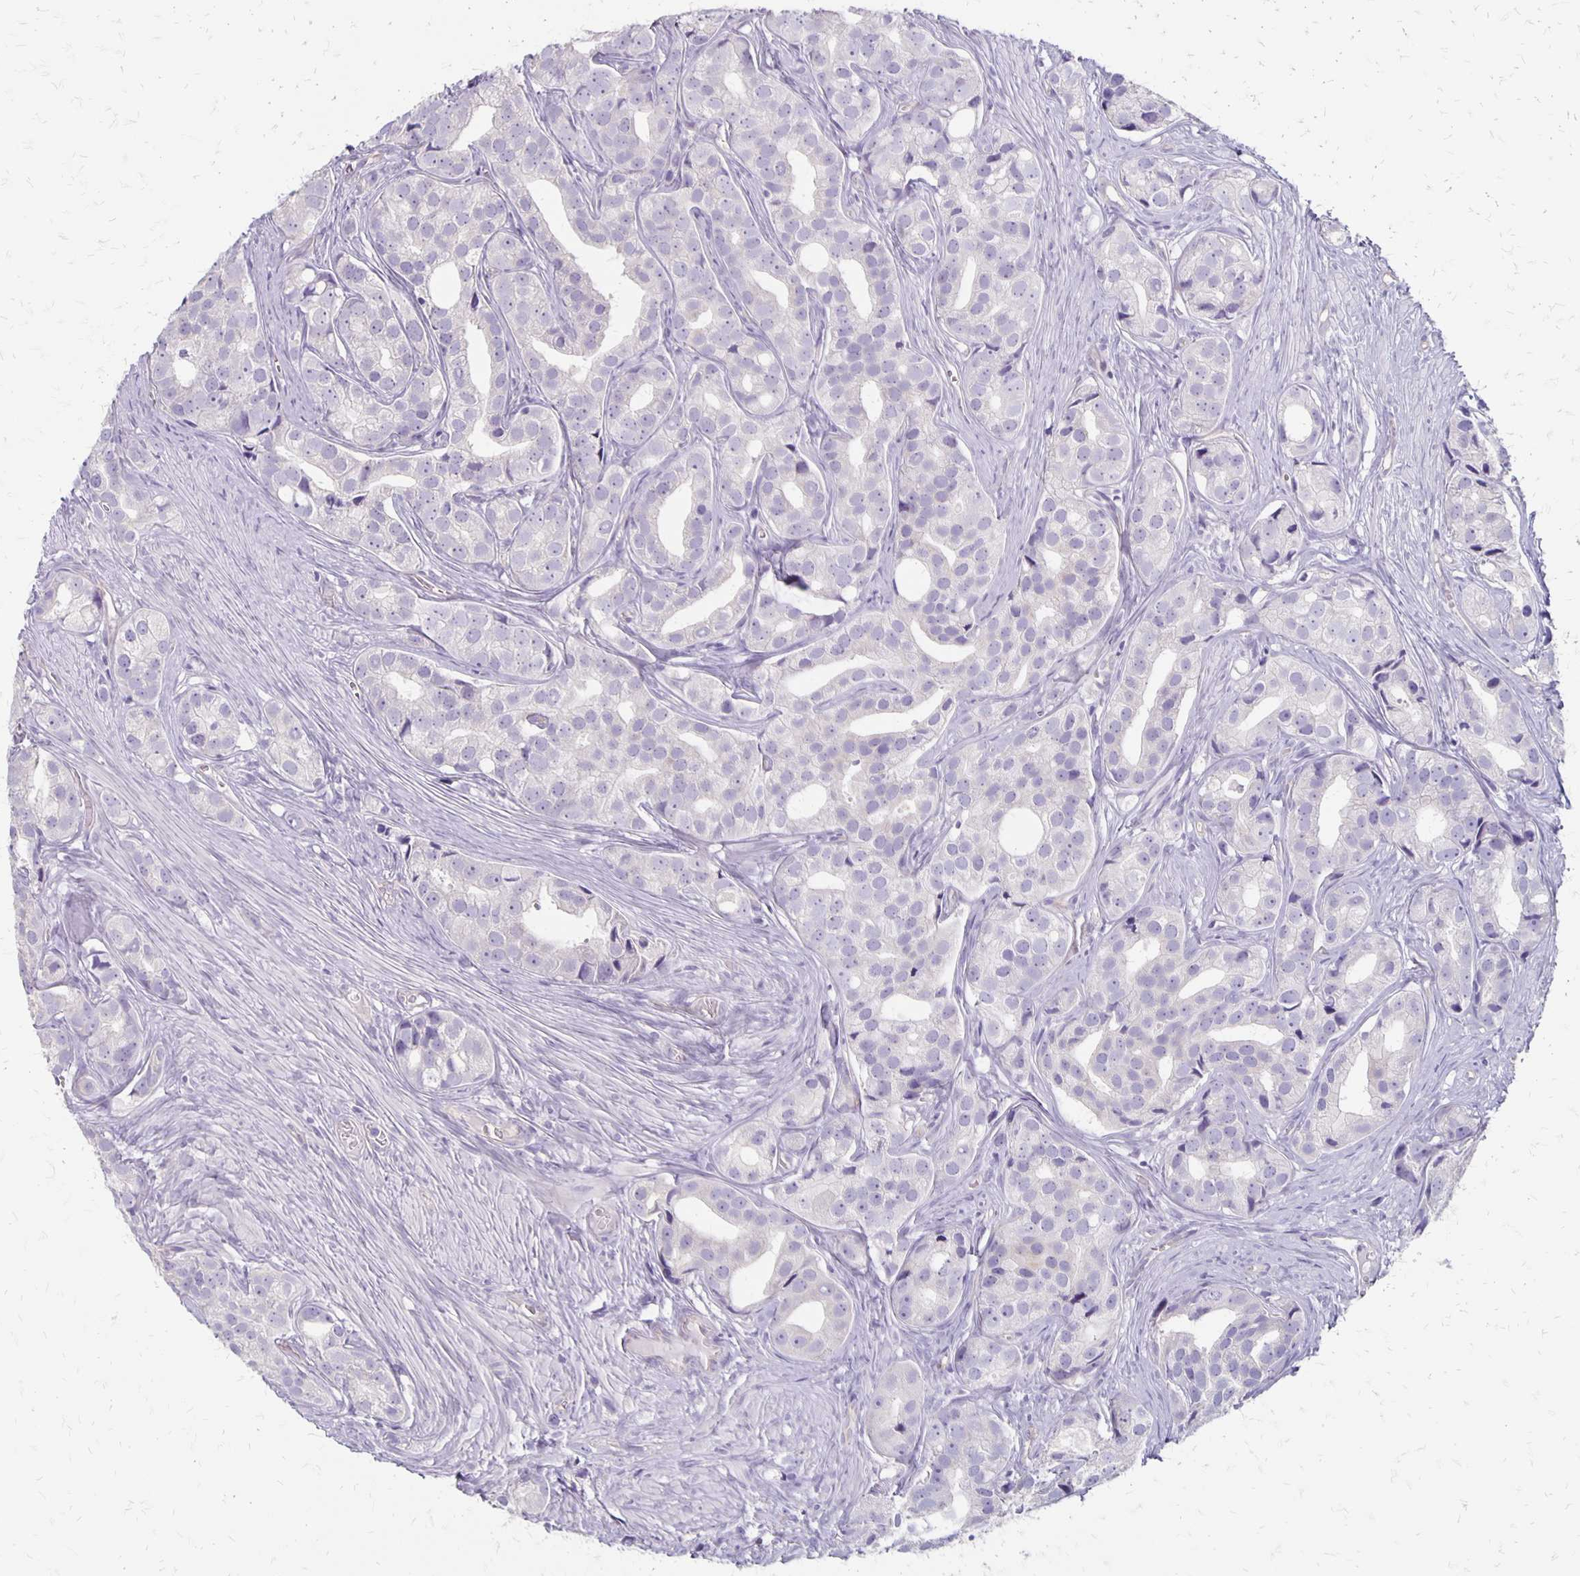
{"staining": {"intensity": "negative", "quantity": "none", "location": "none"}, "tissue": "prostate cancer", "cell_type": "Tumor cells", "image_type": "cancer", "snomed": [{"axis": "morphology", "description": "Adenocarcinoma, High grade"}, {"axis": "topography", "description": "Prostate"}], "caption": "A high-resolution image shows IHC staining of prostate high-grade adenocarcinoma, which exhibits no significant expression in tumor cells.", "gene": "HOMER1", "patient": {"sex": "male", "age": 75}}